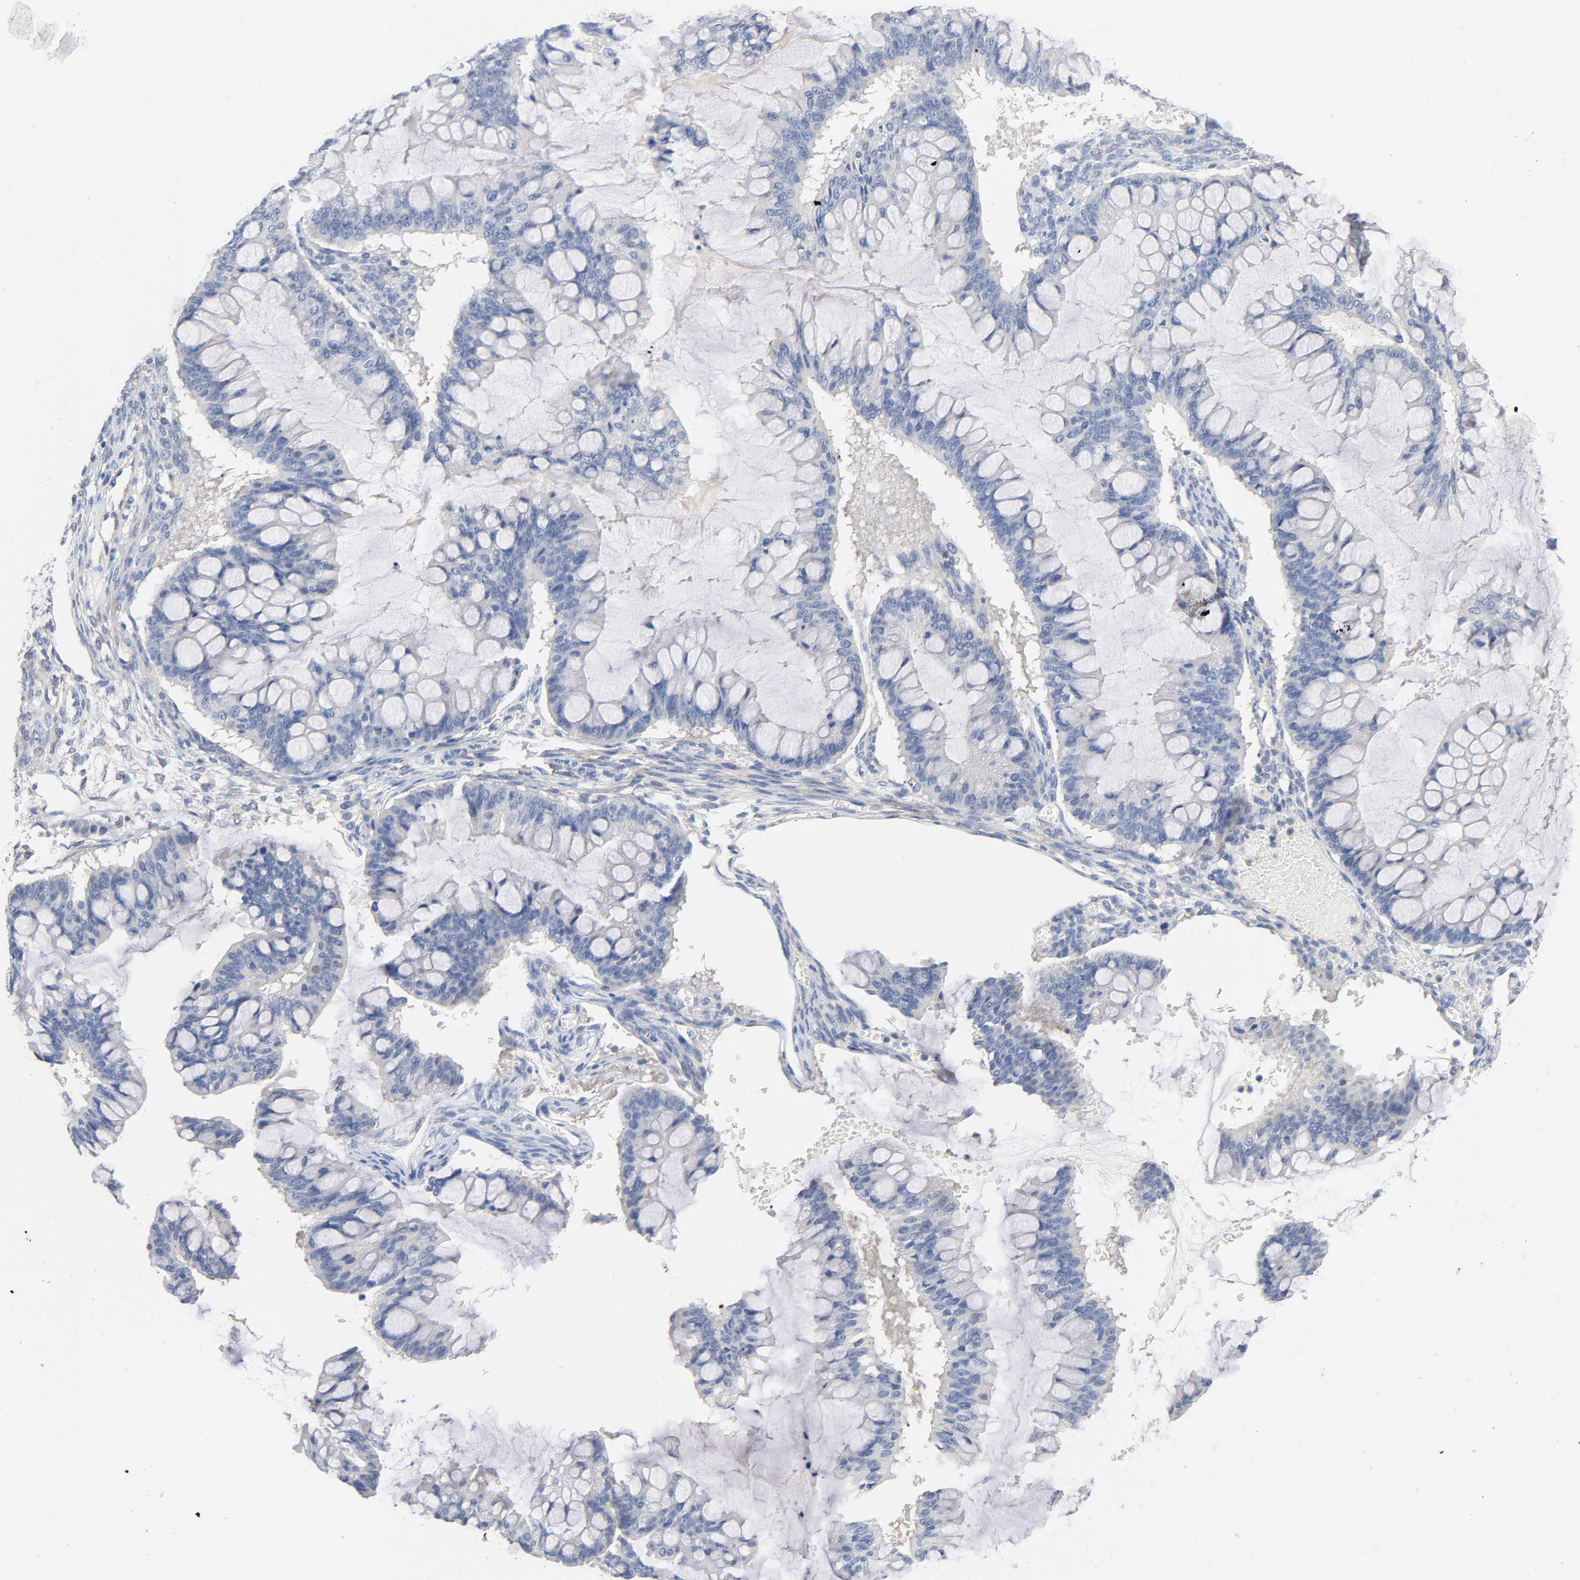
{"staining": {"intensity": "negative", "quantity": "none", "location": "none"}, "tissue": "ovarian cancer", "cell_type": "Tumor cells", "image_type": "cancer", "snomed": [{"axis": "morphology", "description": "Cystadenocarcinoma, mucinous, NOS"}, {"axis": "topography", "description": "Ovary"}], "caption": "The image reveals no staining of tumor cells in mucinous cystadenocarcinoma (ovarian).", "gene": "MALT1", "patient": {"sex": "female", "age": 73}}